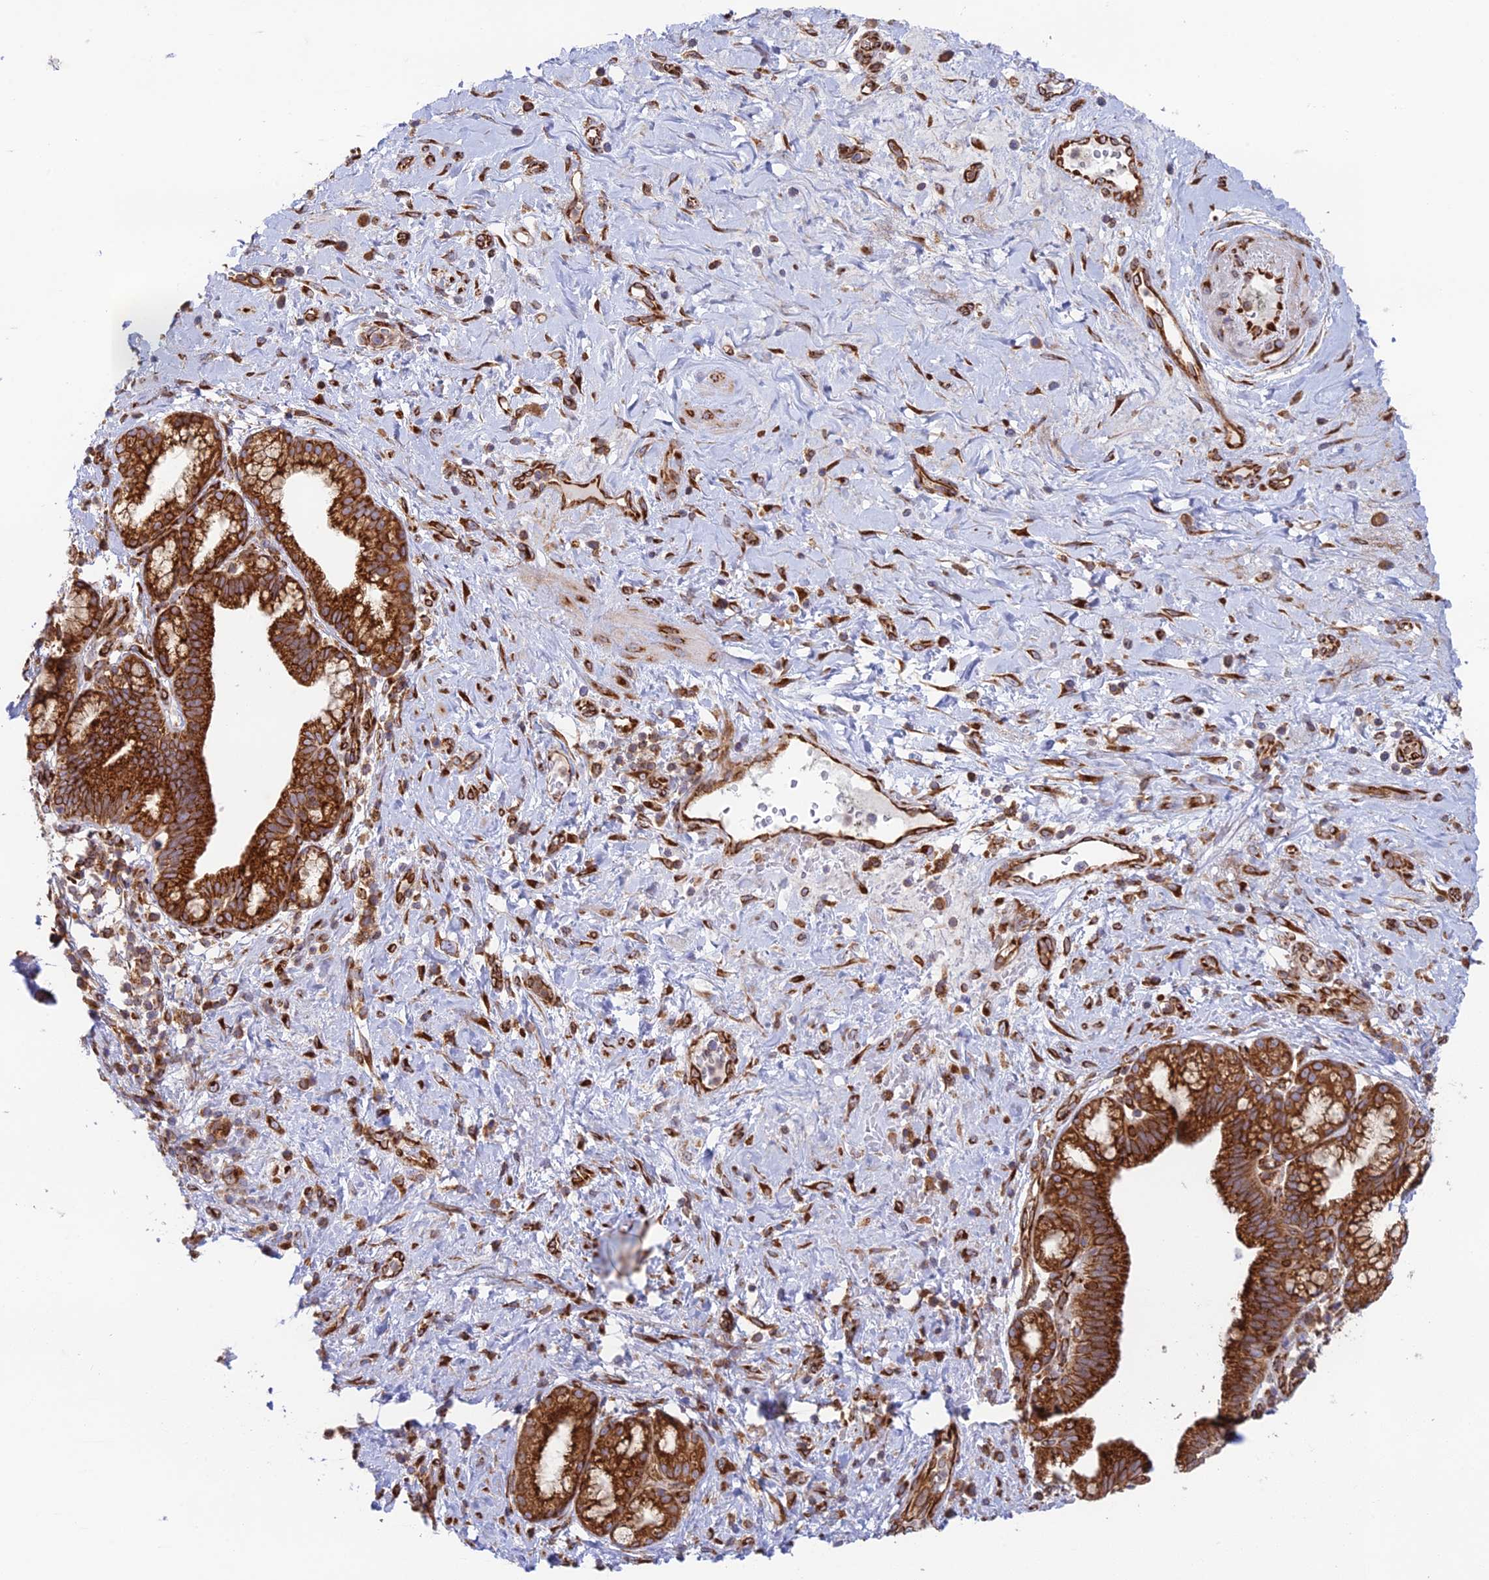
{"staining": {"intensity": "strong", "quantity": ">75%", "location": "cytoplasmic/membranous"}, "tissue": "pancreatic cancer", "cell_type": "Tumor cells", "image_type": "cancer", "snomed": [{"axis": "morphology", "description": "Adenocarcinoma, NOS"}, {"axis": "topography", "description": "Pancreas"}], "caption": "The immunohistochemical stain labels strong cytoplasmic/membranous expression in tumor cells of pancreatic adenocarcinoma tissue. Ihc stains the protein of interest in brown and the nuclei are stained blue.", "gene": "CCDC69", "patient": {"sex": "male", "age": 72}}